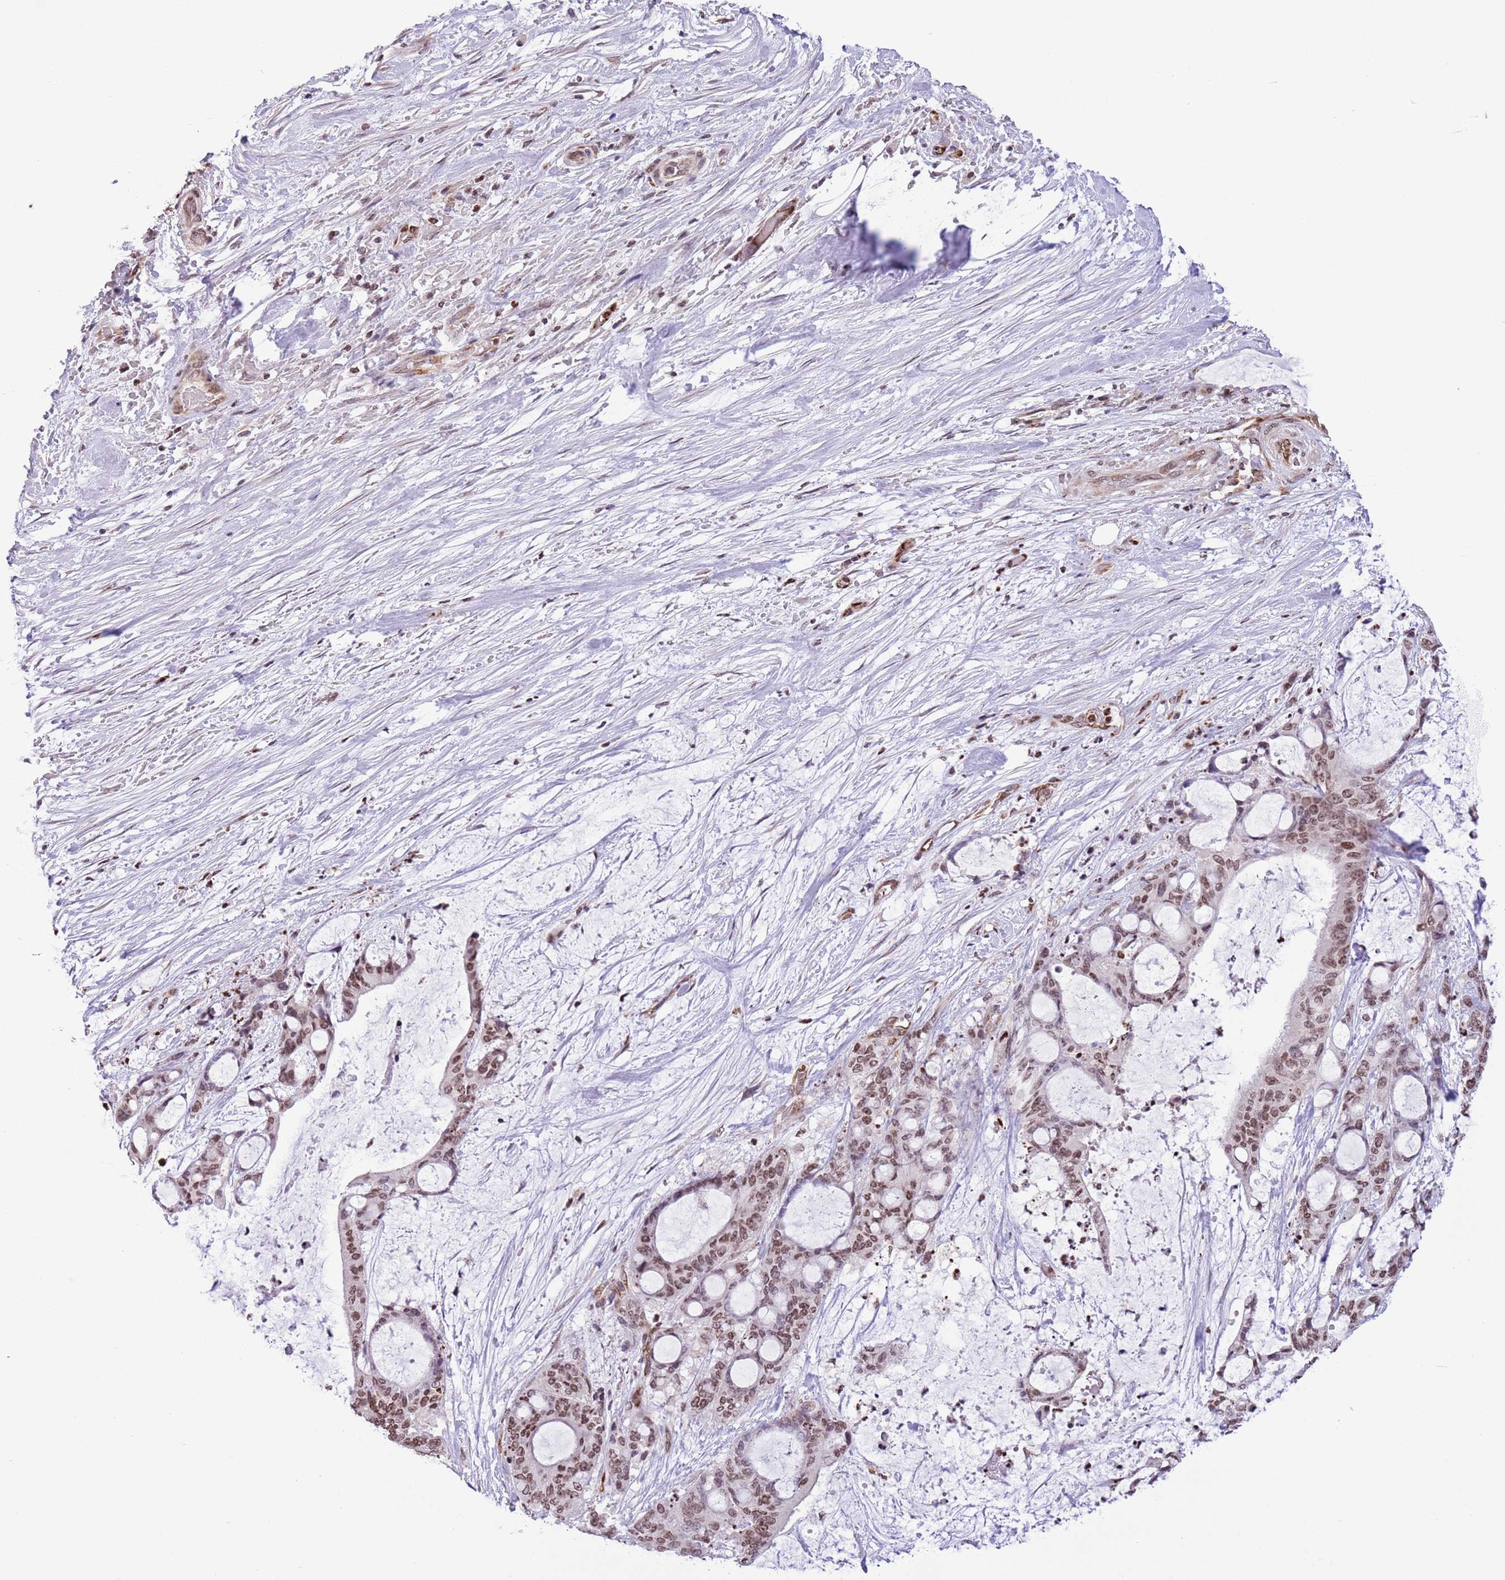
{"staining": {"intensity": "moderate", "quantity": ">75%", "location": "nuclear"}, "tissue": "liver cancer", "cell_type": "Tumor cells", "image_type": "cancer", "snomed": [{"axis": "morphology", "description": "Normal tissue, NOS"}, {"axis": "morphology", "description": "Cholangiocarcinoma"}, {"axis": "topography", "description": "Liver"}, {"axis": "topography", "description": "Peripheral nerve tissue"}], "caption": "Protein staining of cholangiocarcinoma (liver) tissue exhibits moderate nuclear positivity in approximately >75% of tumor cells. (DAB IHC with brightfield microscopy, high magnification).", "gene": "NRIP1", "patient": {"sex": "female", "age": 73}}